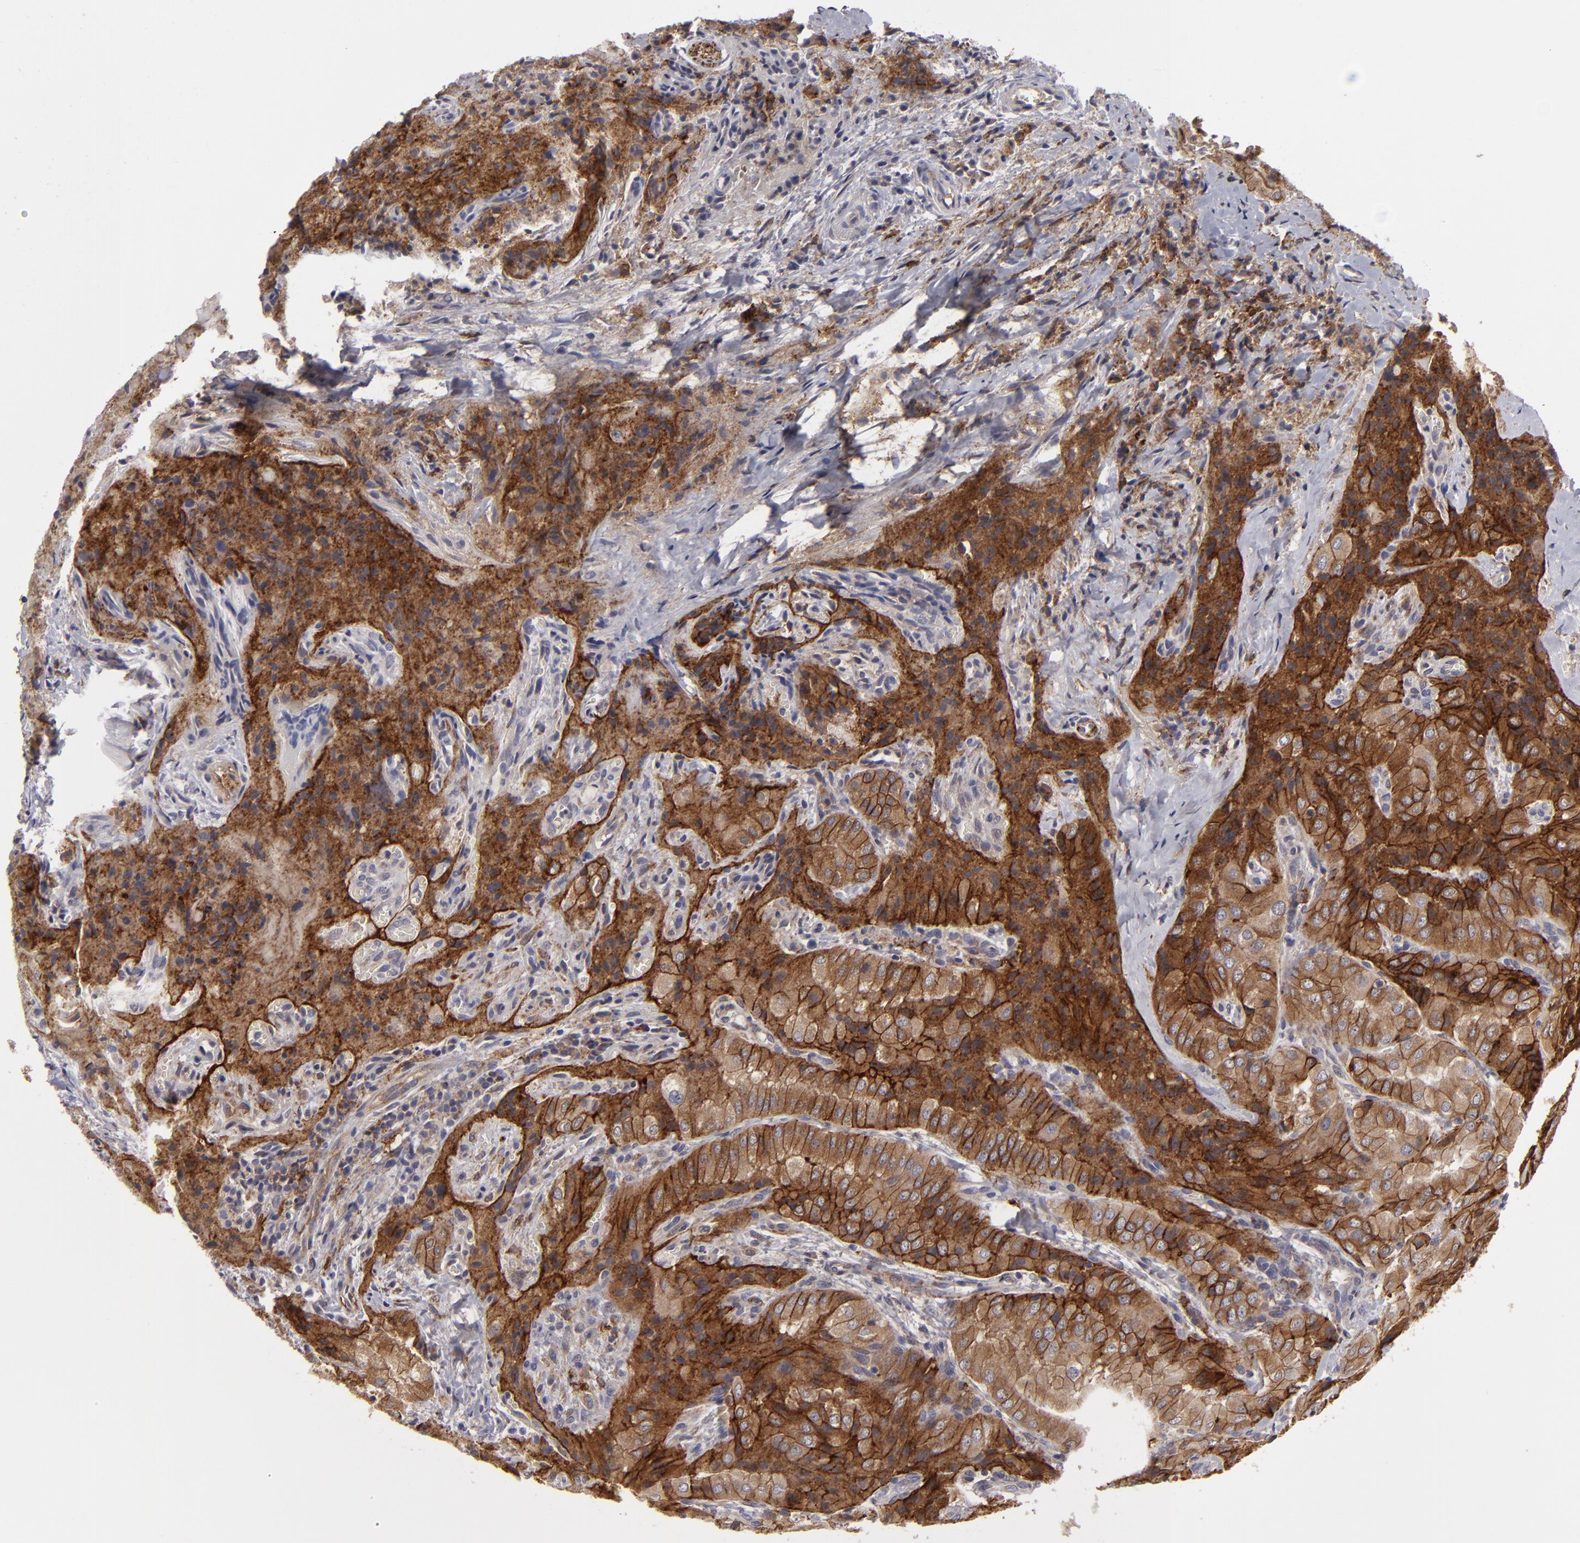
{"staining": {"intensity": "moderate", "quantity": ">75%", "location": "cytoplasmic/membranous"}, "tissue": "thyroid cancer", "cell_type": "Tumor cells", "image_type": "cancer", "snomed": [{"axis": "morphology", "description": "Papillary adenocarcinoma, NOS"}, {"axis": "topography", "description": "Thyroid gland"}], "caption": "A micrograph of thyroid papillary adenocarcinoma stained for a protein shows moderate cytoplasmic/membranous brown staining in tumor cells.", "gene": "ALCAM", "patient": {"sex": "female", "age": 71}}